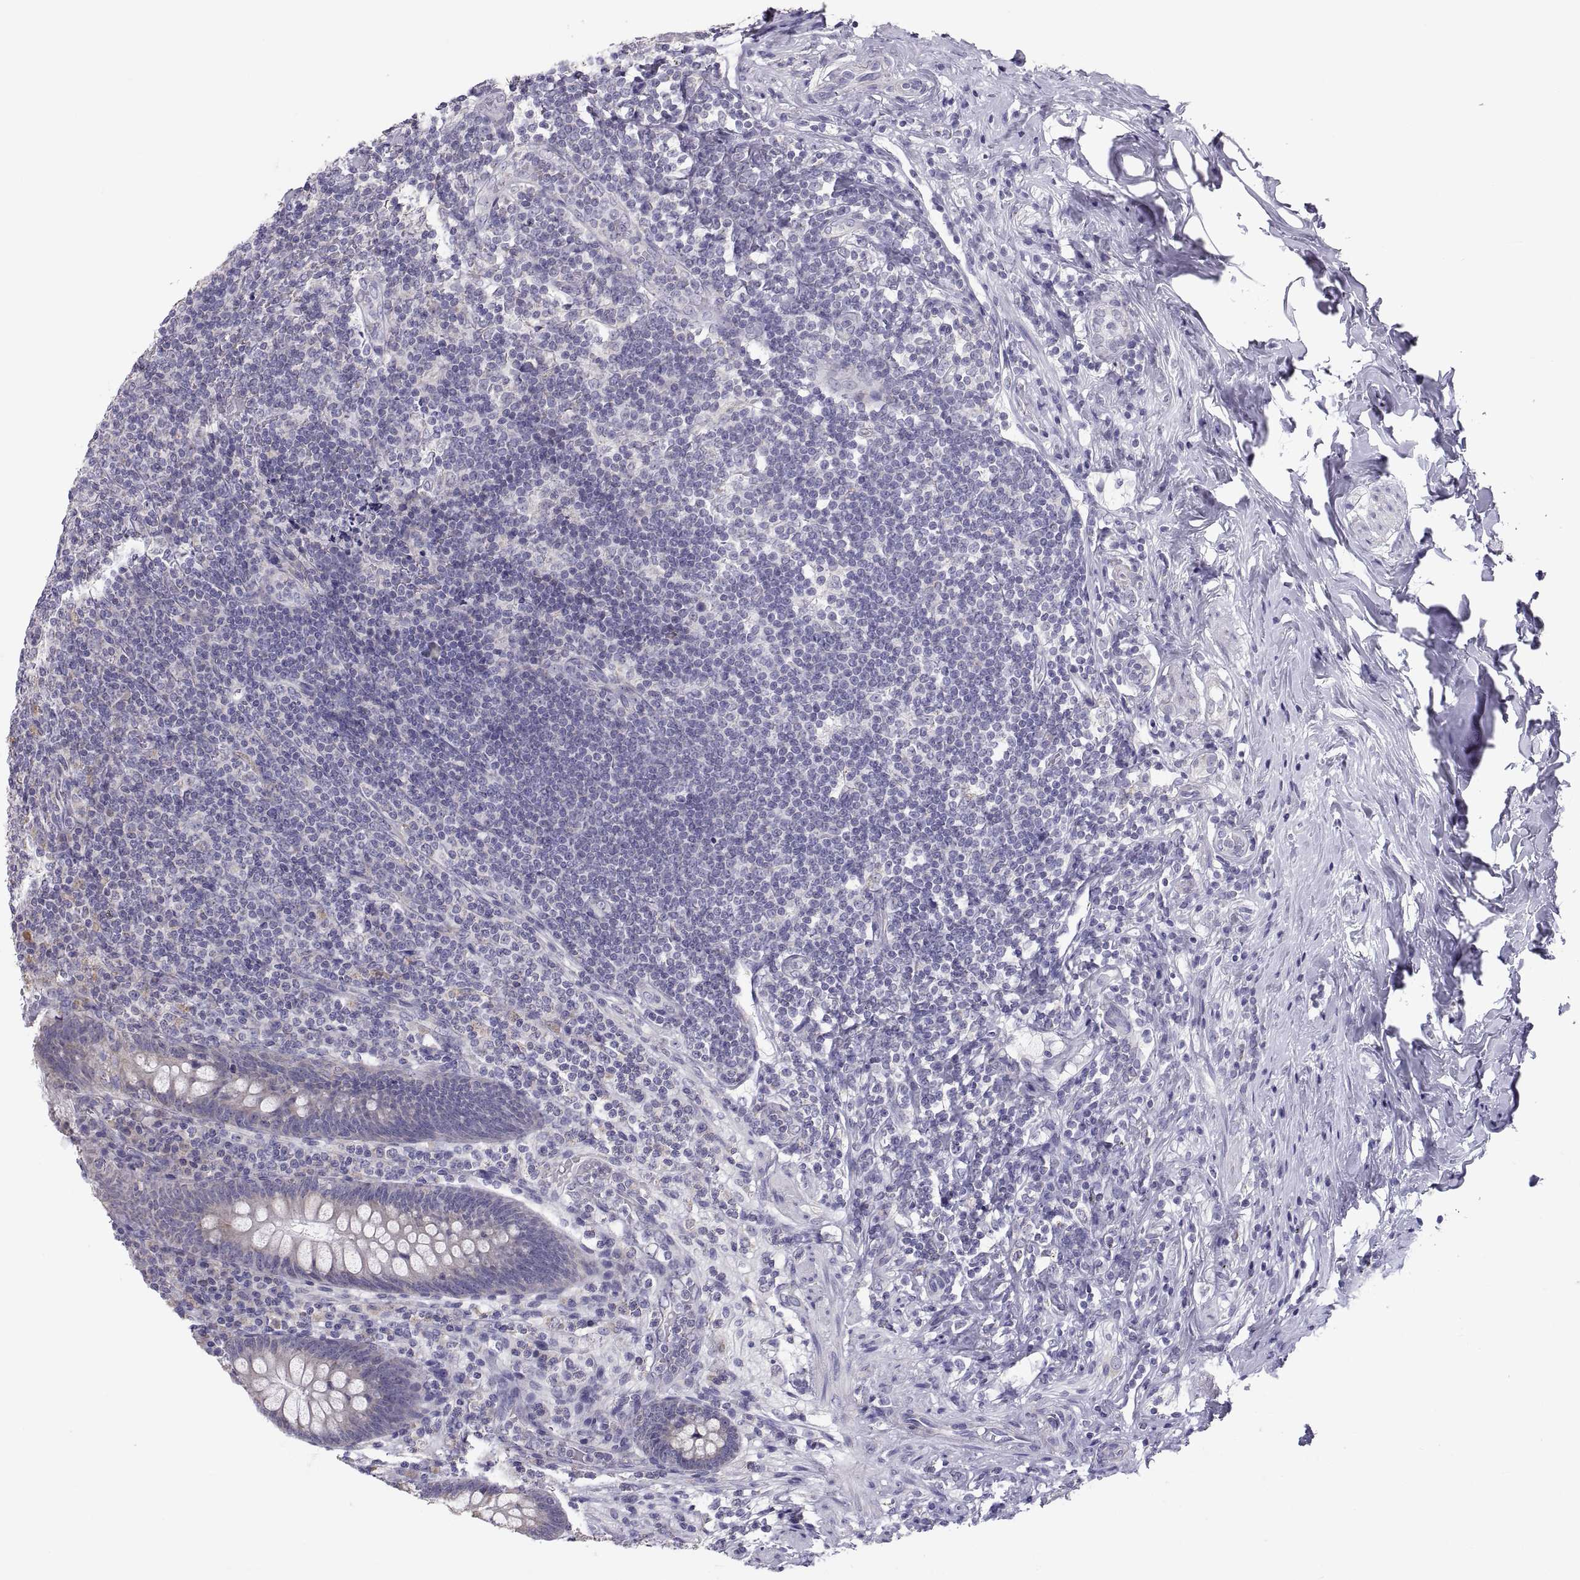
{"staining": {"intensity": "negative", "quantity": "none", "location": "none"}, "tissue": "appendix", "cell_type": "Glandular cells", "image_type": "normal", "snomed": [{"axis": "morphology", "description": "Normal tissue, NOS"}, {"axis": "topography", "description": "Appendix"}], "caption": "High magnification brightfield microscopy of benign appendix stained with DAB (brown) and counterstained with hematoxylin (blue): glandular cells show no significant expression.", "gene": "TNNC1", "patient": {"sex": "male", "age": 47}}